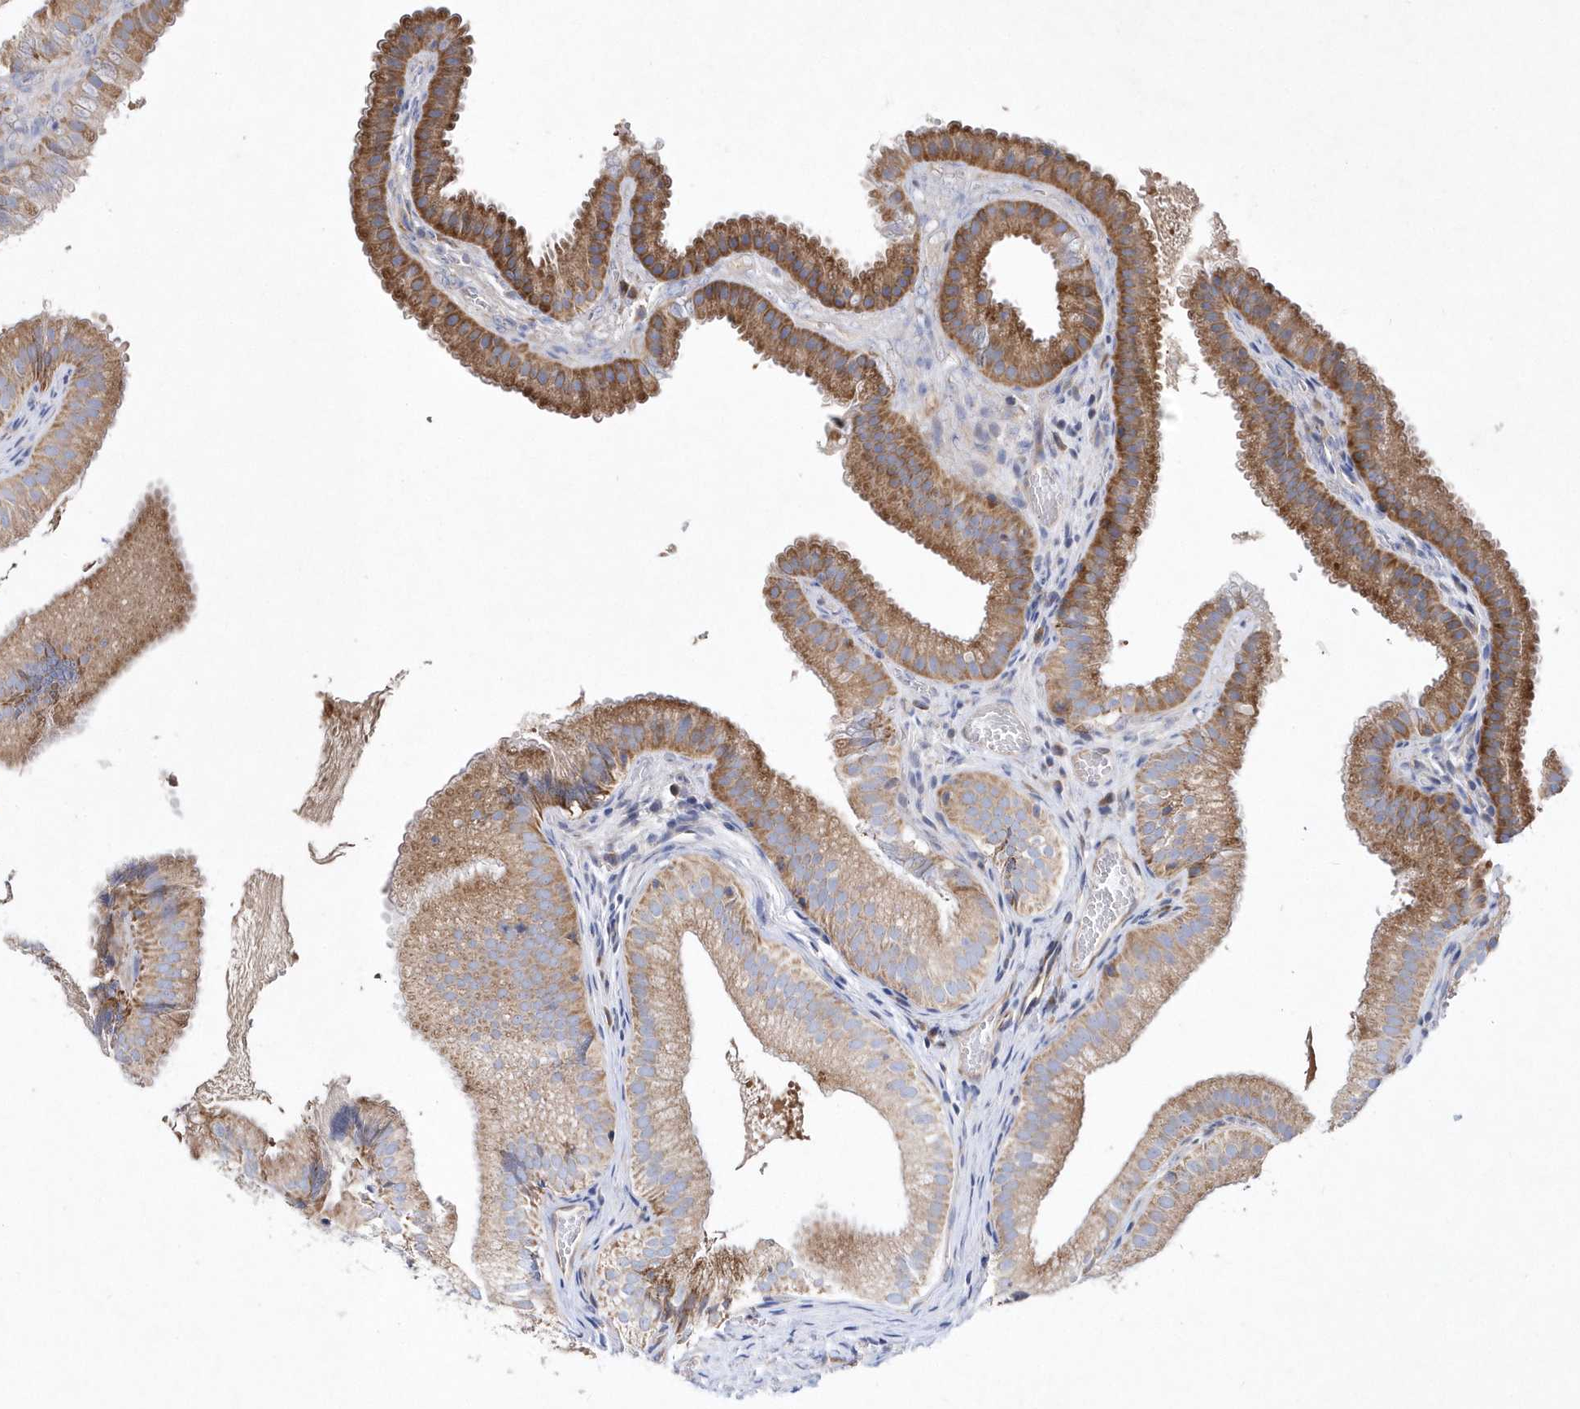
{"staining": {"intensity": "moderate", "quantity": ">75%", "location": "cytoplasmic/membranous"}, "tissue": "gallbladder", "cell_type": "Glandular cells", "image_type": "normal", "snomed": [{"axis": "morphology", "description": "Normal tissue, NOS"}, {"axis": "topography", "description": "Gallbladder"}], "caption": "Immunohistochemical staining of unremarkable gallbladder shows >75% levels of moderate cytoplasmic/membranous protein expression in approximately >75% of glandular cells.", "gene": "JKAMP", "patient": {"sex": "female", "age": 30}}